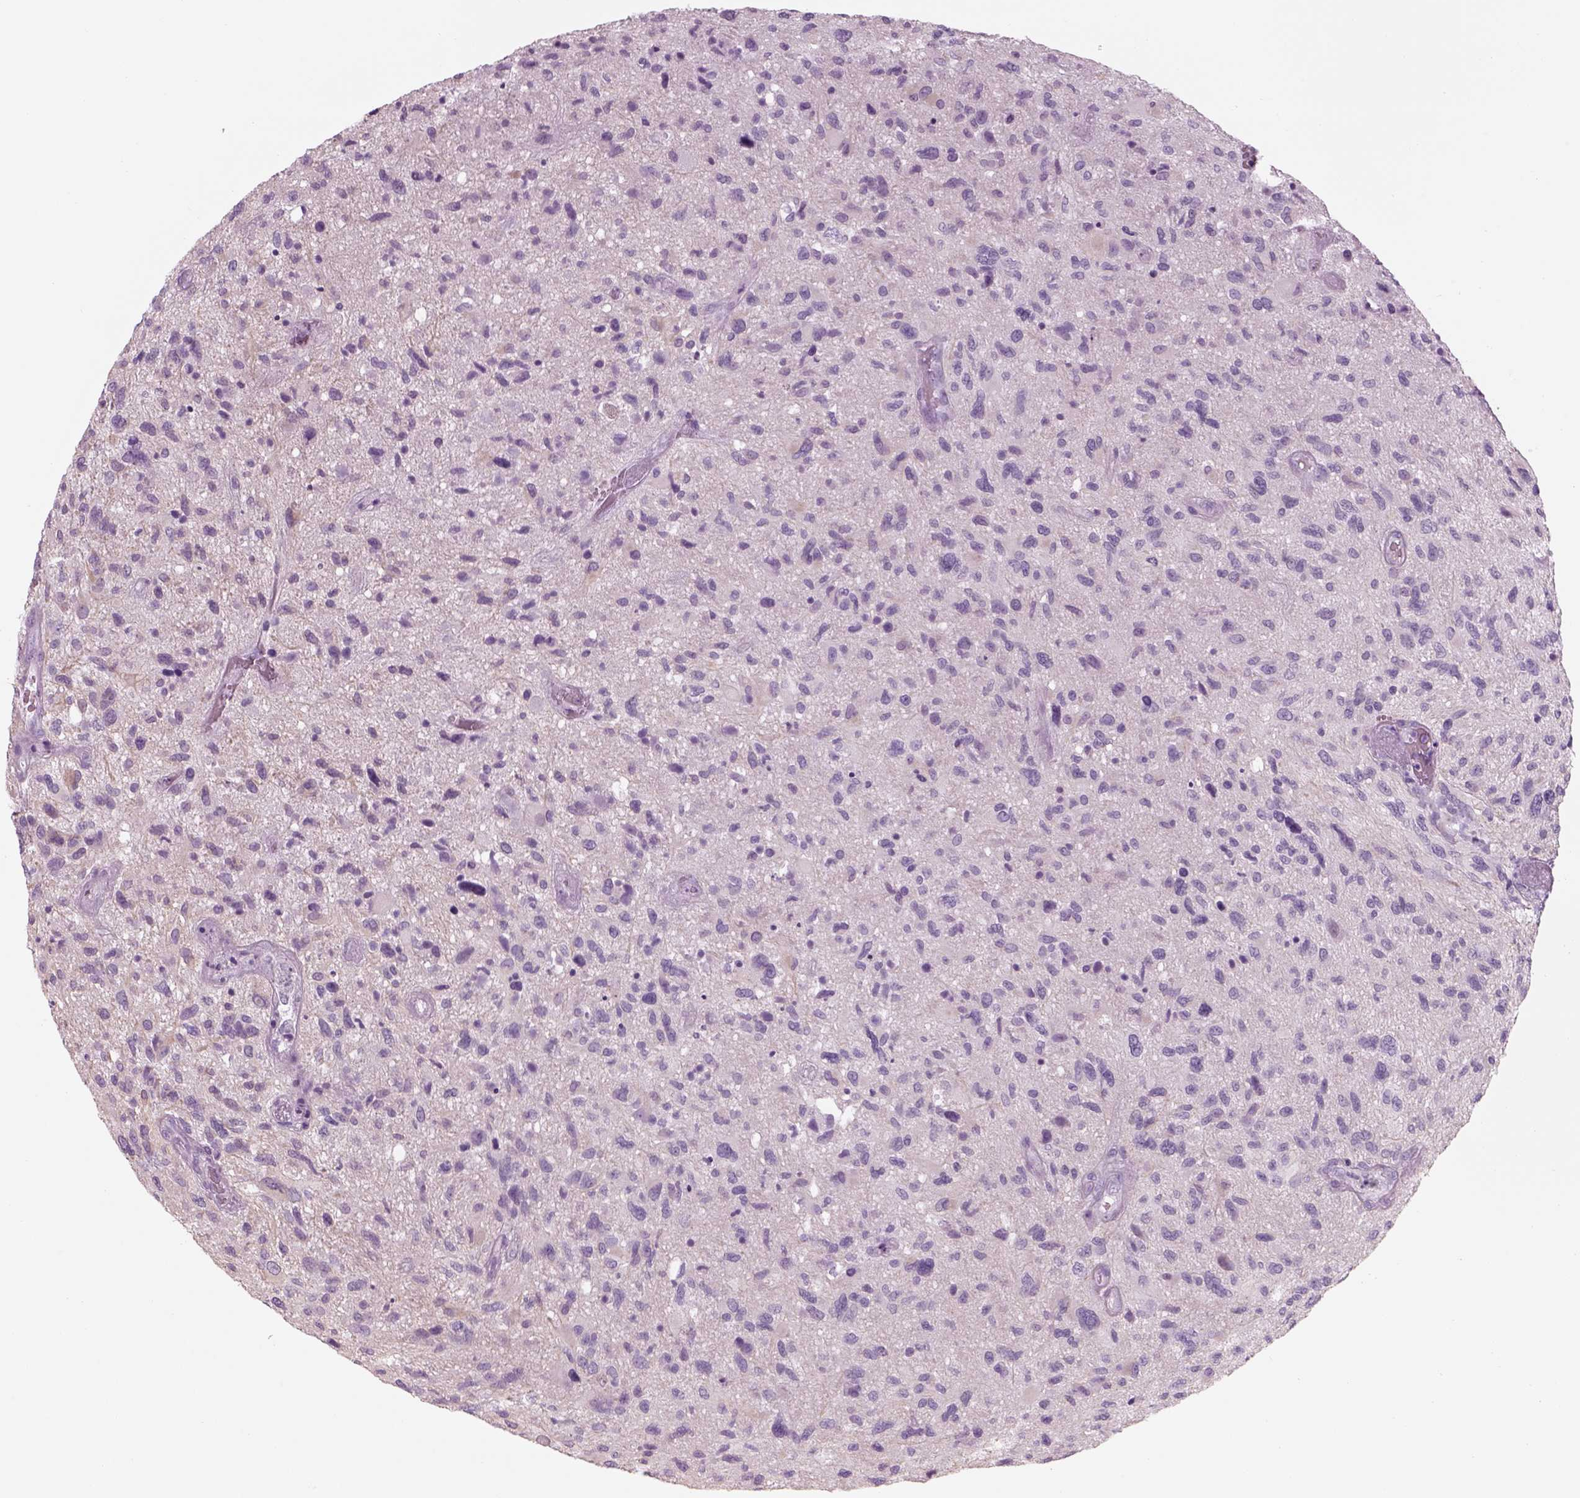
{"staining": {"intensity": "negative", "quantity": "none", "location": "none"}, "tissue": "glioma", "cell_type": "Tumor cells", "image_type": "cancer", "snomed": [{"axis": "morphology", "description": "Glioma, malignant, NOS"}, {"axis": "morphology", "description": "Glioma, malignant, High grade"}, {"axis": "topography", "description": "Brain"}], "caption": "An image of glioma stained for a protein demonstrates no brown staining in tumor cells.", "gene": "GAS2L2", "patient": {"sex": "female", "age": 71}}